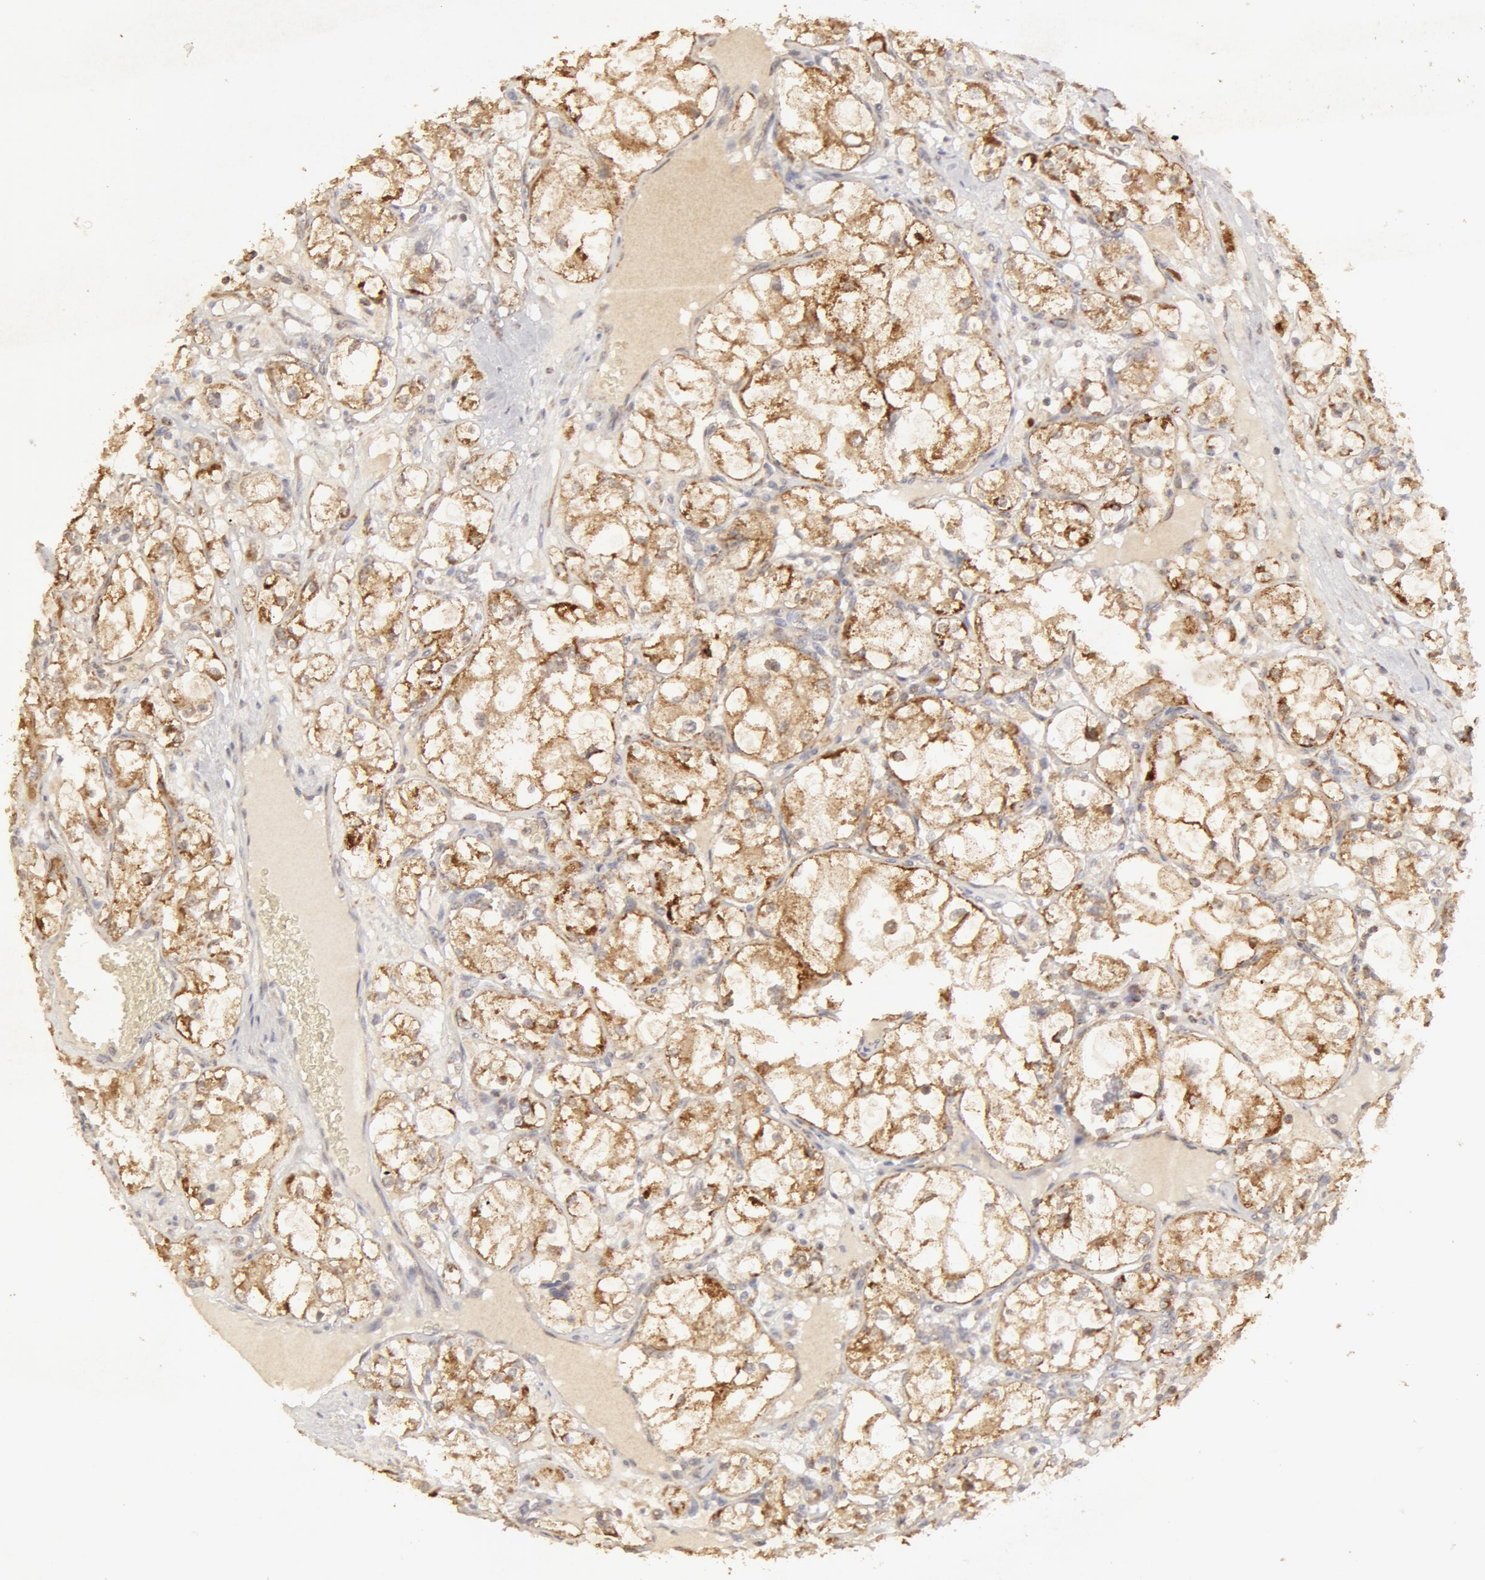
{"staining": {"intensity": "weak", "quantity": "<25%", "location": "cytoplasmic/membranous"}, "tissue": "renal cancer", "cell_type": "Tumor cells", "image_type": "cancer", "snomed": [{"axis": "morphology", "description": "Adenocarcinoma, NOS"}, {"axis": "topography", "description": "Kidney"}], "caption": "Immunohistochemistry (IHC) histopathology image of neoplastic tissue: adenocarcinoma (renal) stained with DAB (3,3'-diaminobenzidine) reveals no significant protein staining in tumor cells.", "gene": "ADPRH", "patient": {"sex": "male", "age": 61}}